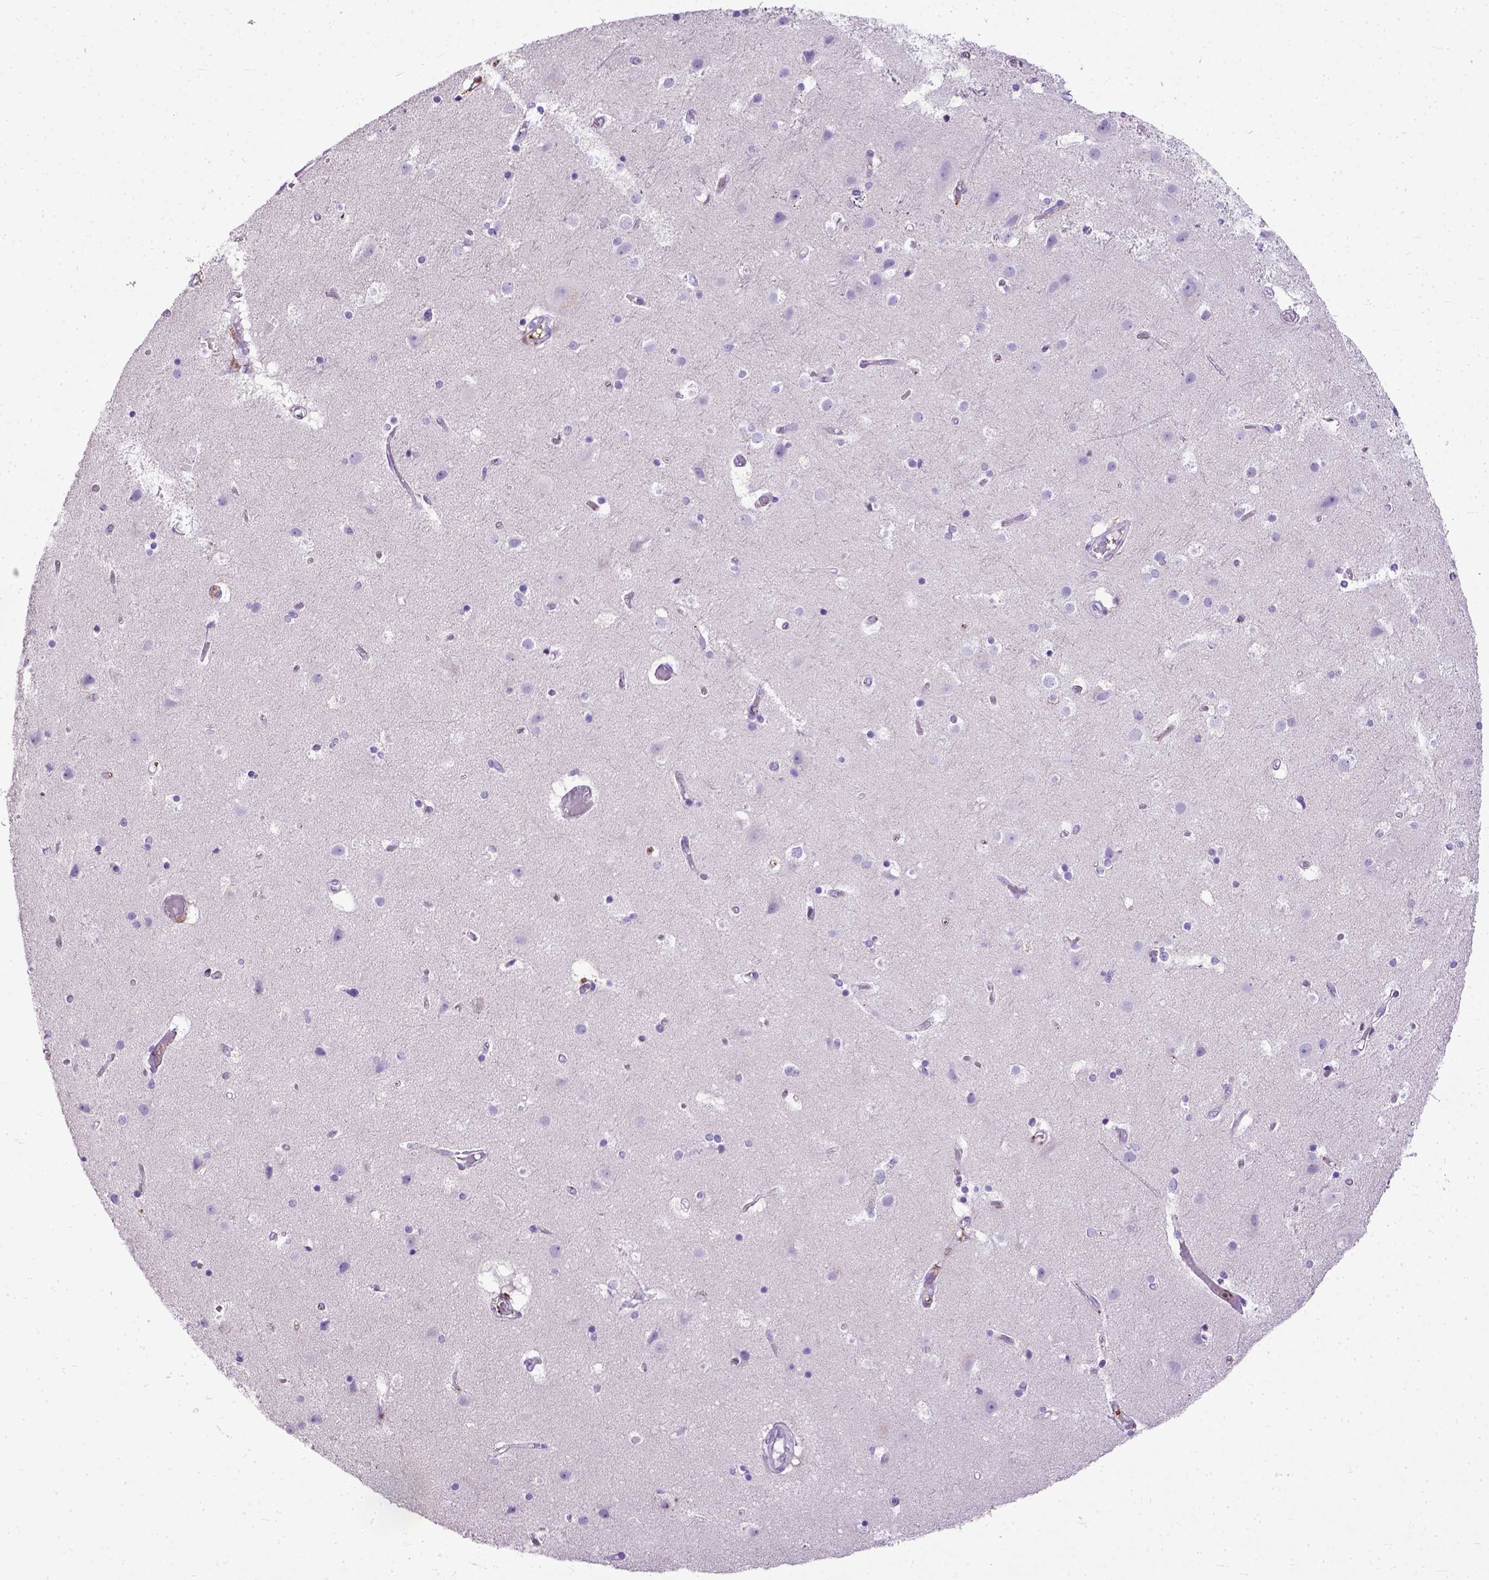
{"staining": {"intensity": "moderate", "quantity": "25%-75%", "location": "cytoplasmic/membranous"}, "tissue": "cerebral cortex", "cell_type": "Endothelial cells", "image_type": "normal", "snomed": [{"axis": "morphology", "description": "Normal tissue, NOS"}, {"axis": "topography", "description": "Cerebral cortex"}], "caption": "Immunohistochemistry image of unremarkable cerebral cortex: human cerebral cortex stained using IHC displays medium levels of moderate protein expression localized specifically in the cytoplasmic/membranous of endothelial cells, appearing as a cytoplasmic/membranous brown color.", "gene": "ADAMTS8", "patient": {"sex": "female", "age": 52}}